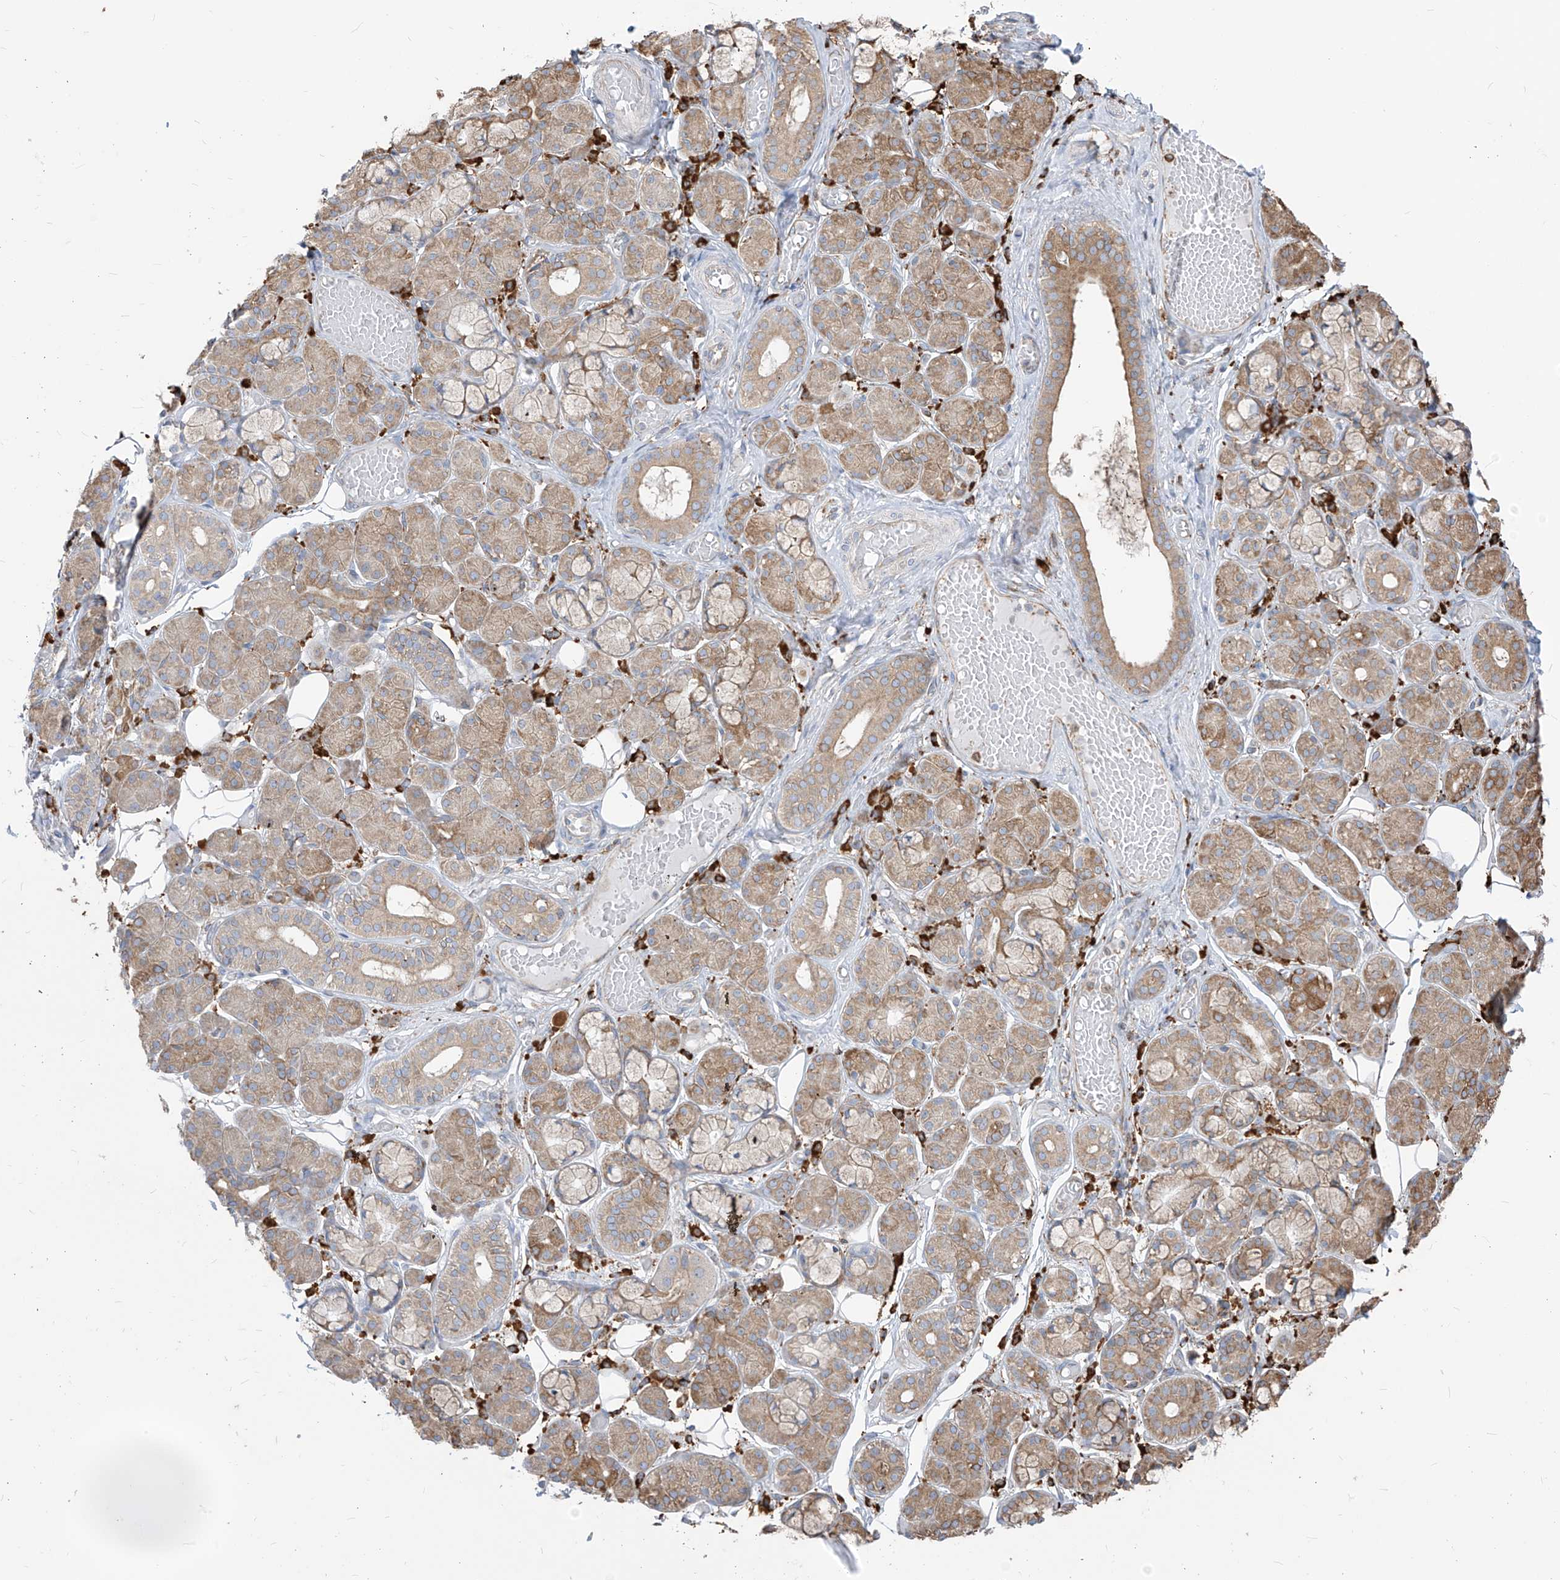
{"staining": {"intensity": "moderate", "quantity": "25%-75%", "location": "cytoplasmic/membranous"}, "tissue": "salivary gland", "cell_type": "Glandular cells", "image_type": "normal", "snomed": [{"axis": "morphology", "description": "Normal tissue, NOS"}, {"axis": "topography", "description": "Salivary gland"}], "caption": "Benign salivary gland displays moderate cytoplasmic/membranous positivity in approximately 25%-75% of glandular cells (Stains: DAB in brown, nuclei in blue, Microscopy: brightfield microscopy at high magnification)..", "gene": "PDIA6", "patient": {"sex": "male", "age": 63}}